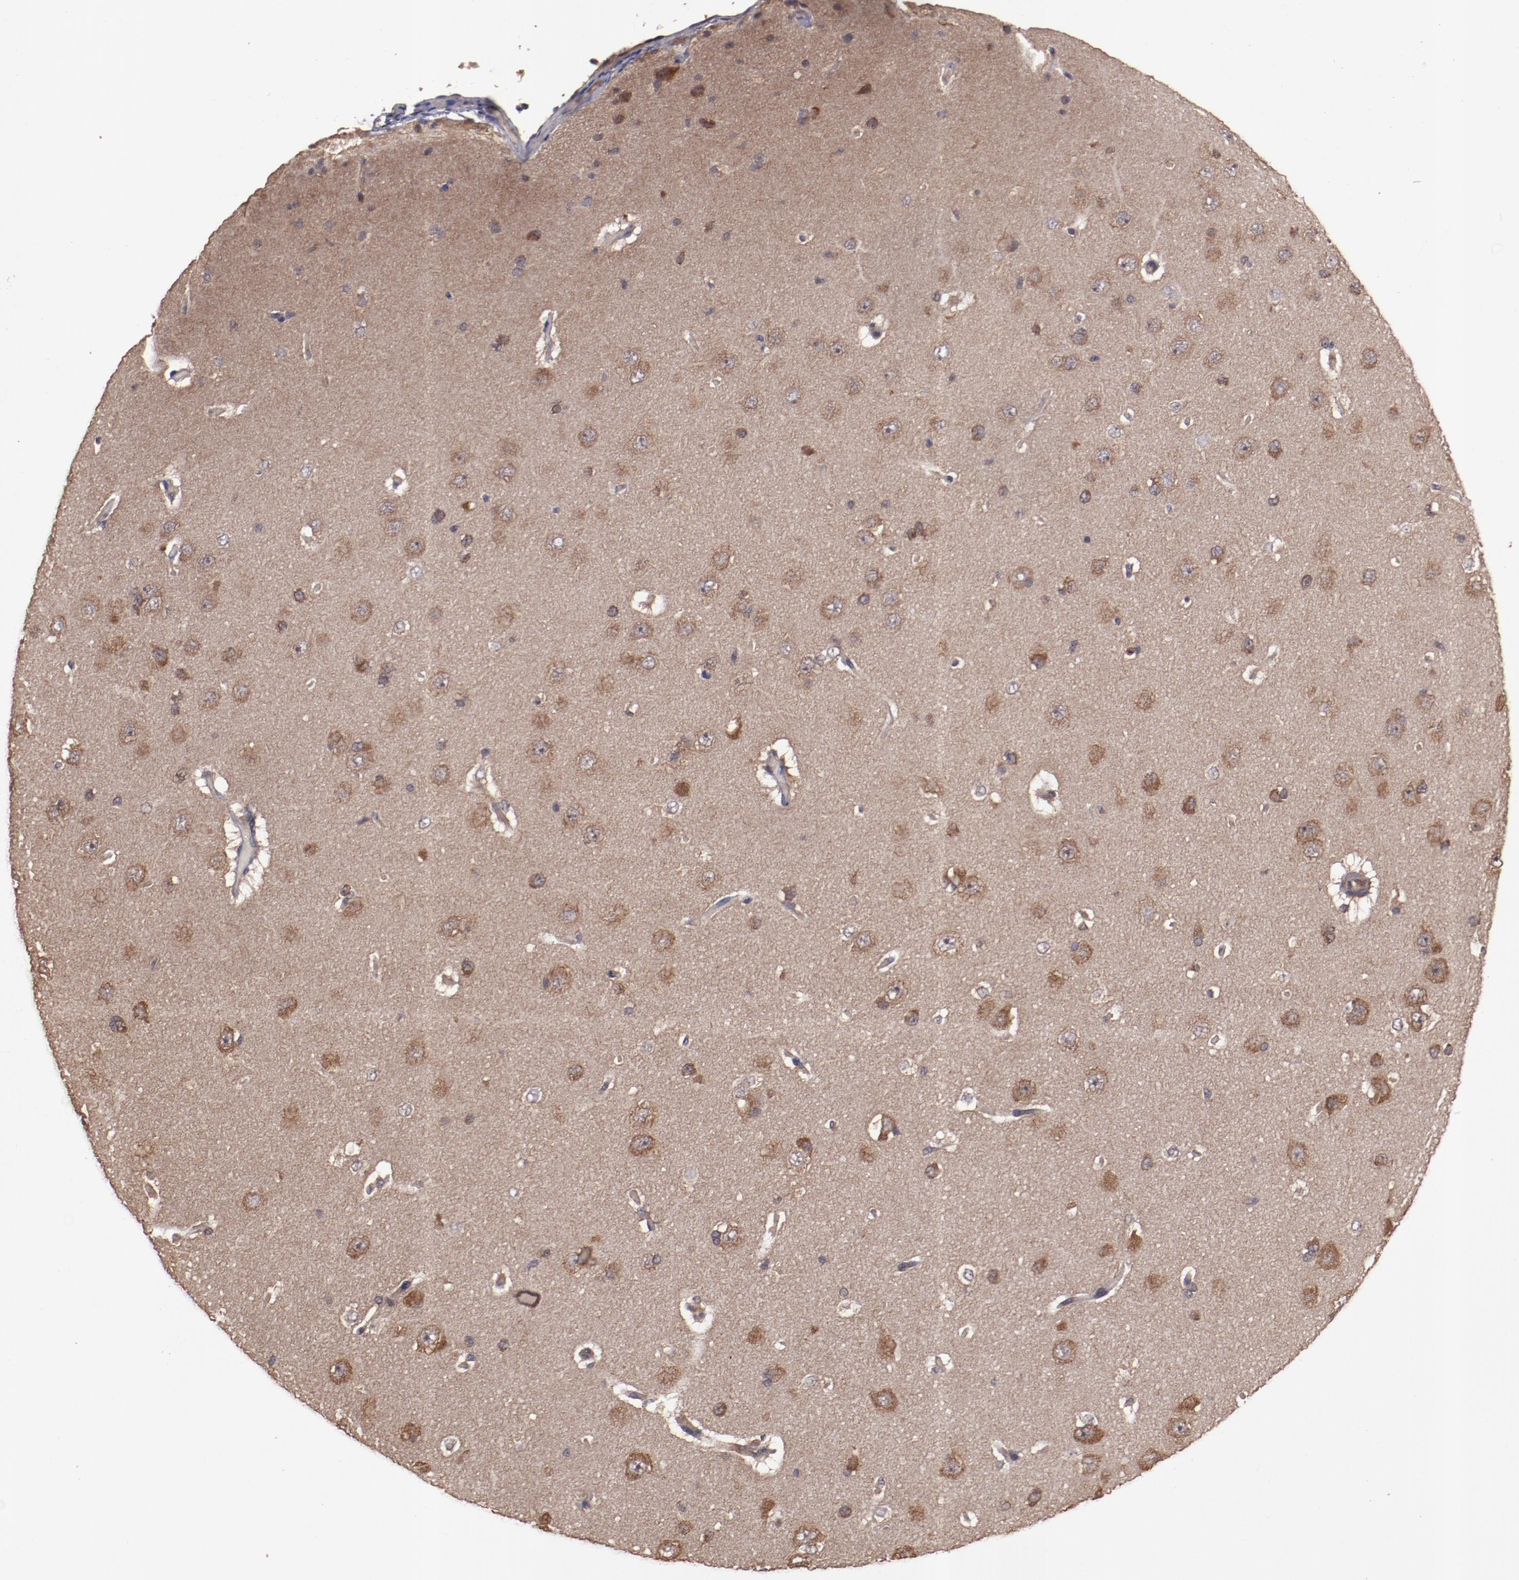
{"staining": {"intensity": "moderate", "quantity": "25%-75%", "location": "cytoplasmic/membranous"}, "tissue": "cerebral cortex", "cell_type": "Endothelial cells", "image_type": "normal", "snomed": [{"axis": "morphology", "description": "Normal tissue, NOS"}, {"axis": "topography", "description": "Cerebral cortex"}], "caption": "Cerebral cortex stained for a protein shows moderate cytoplasmic/membranous positivity in endothelial cells. Nuclei are stained in blue.", "gene": "TXNDC16", "patient": {"sex": "female", "age": 45}}